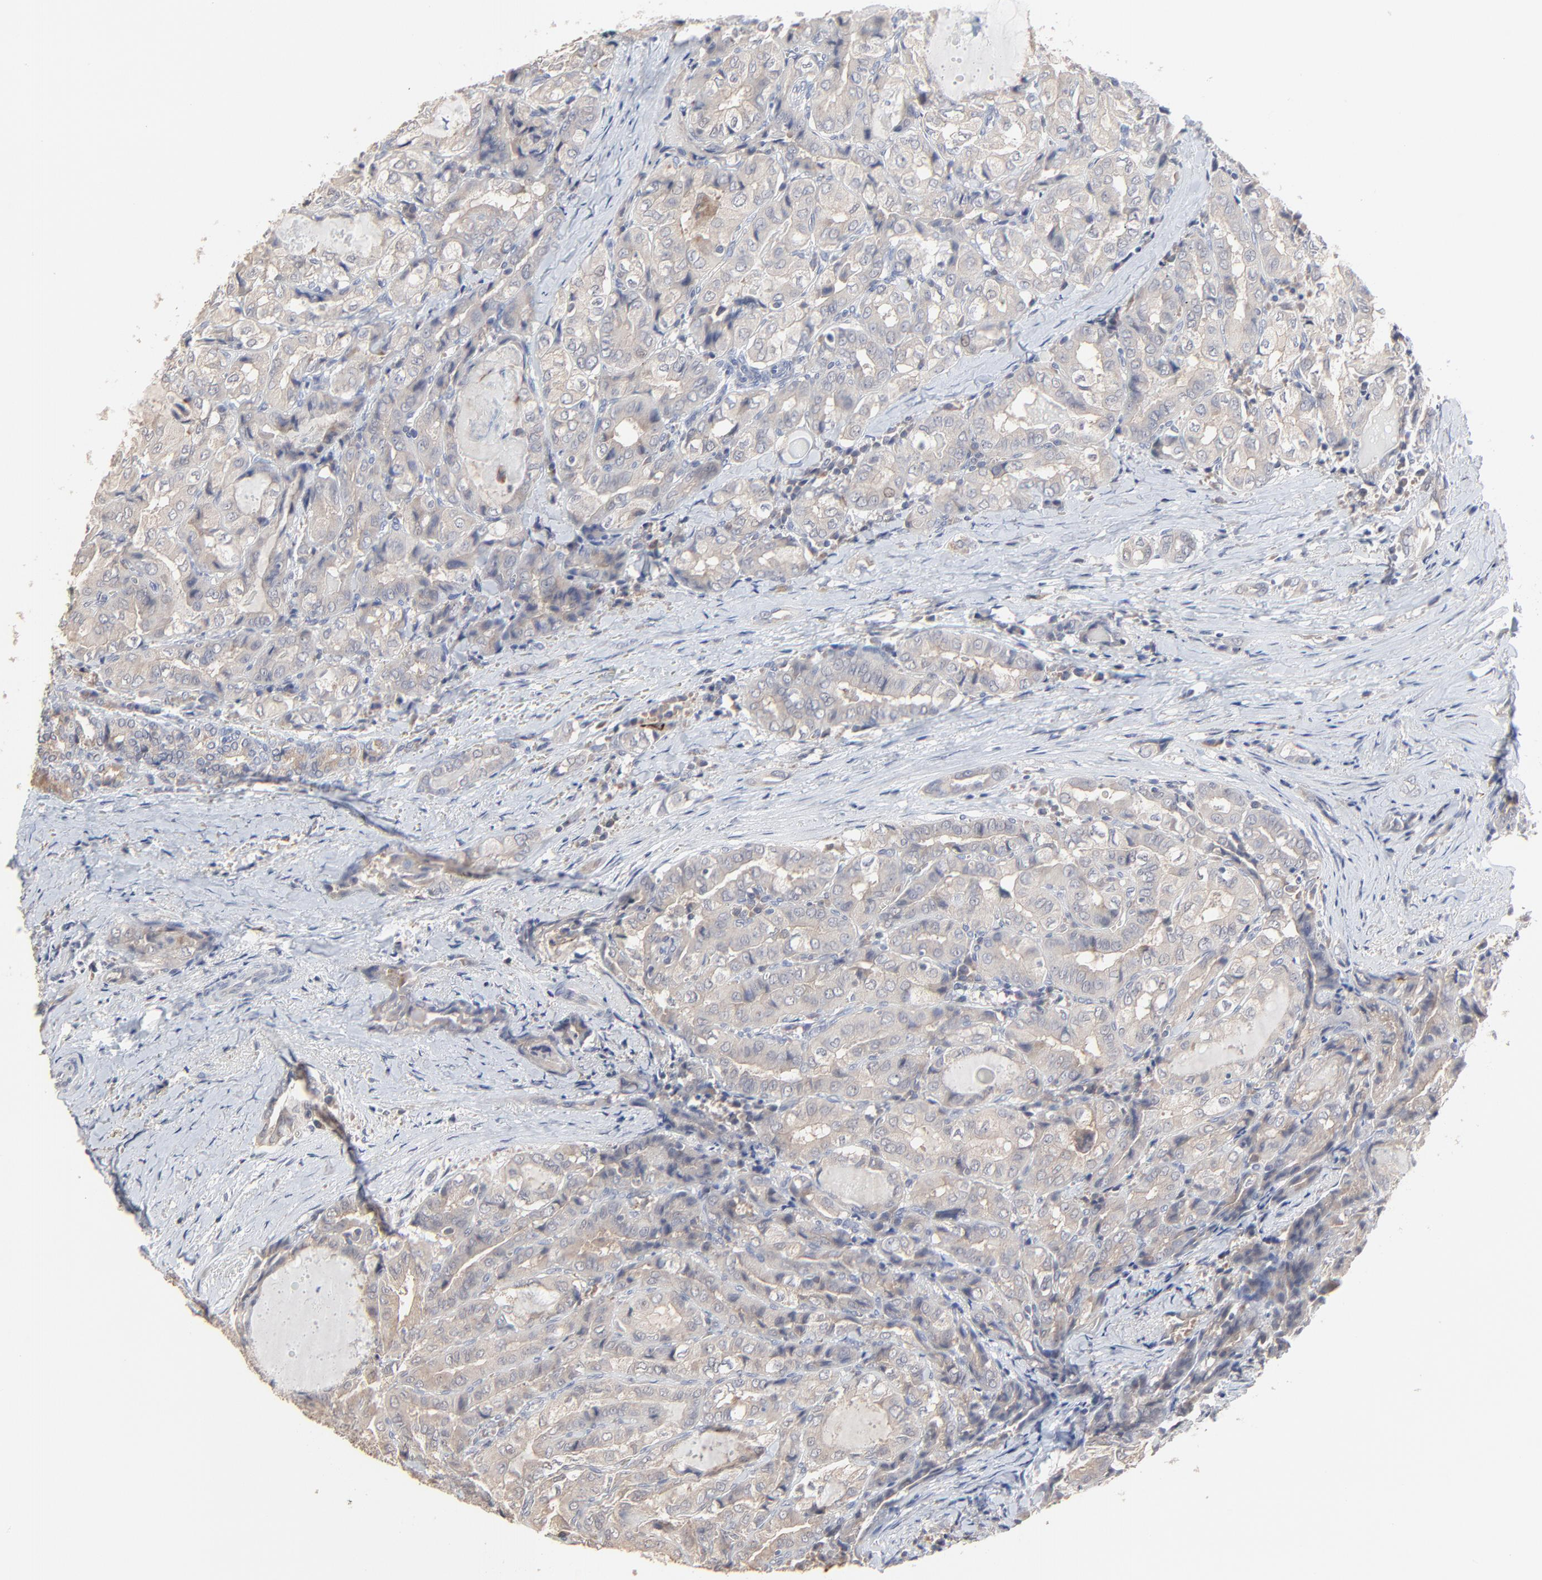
{"staining": {"intensity": "weak", "quantity": ">75%", "location": "cytoplasmic/membranous"}, "tissue": "thyroid cancer", "cell_type": "Tumor cells", "image_type": "cancer", "snomed": [{"axis": "morphology", "description": "Papillary adenocarcinoma, NOS"}, {"axis": "topography", "description": "Thyroid gland"}], "caption": "Approximately >75% of tumor cells in human thyroid cancer reveal weak cytoplasmic/membranous protein staining as visualized by brown immunohistochemical staining.", "gene": "FANCB", "patient": {"sex": "female", "age": 71}}